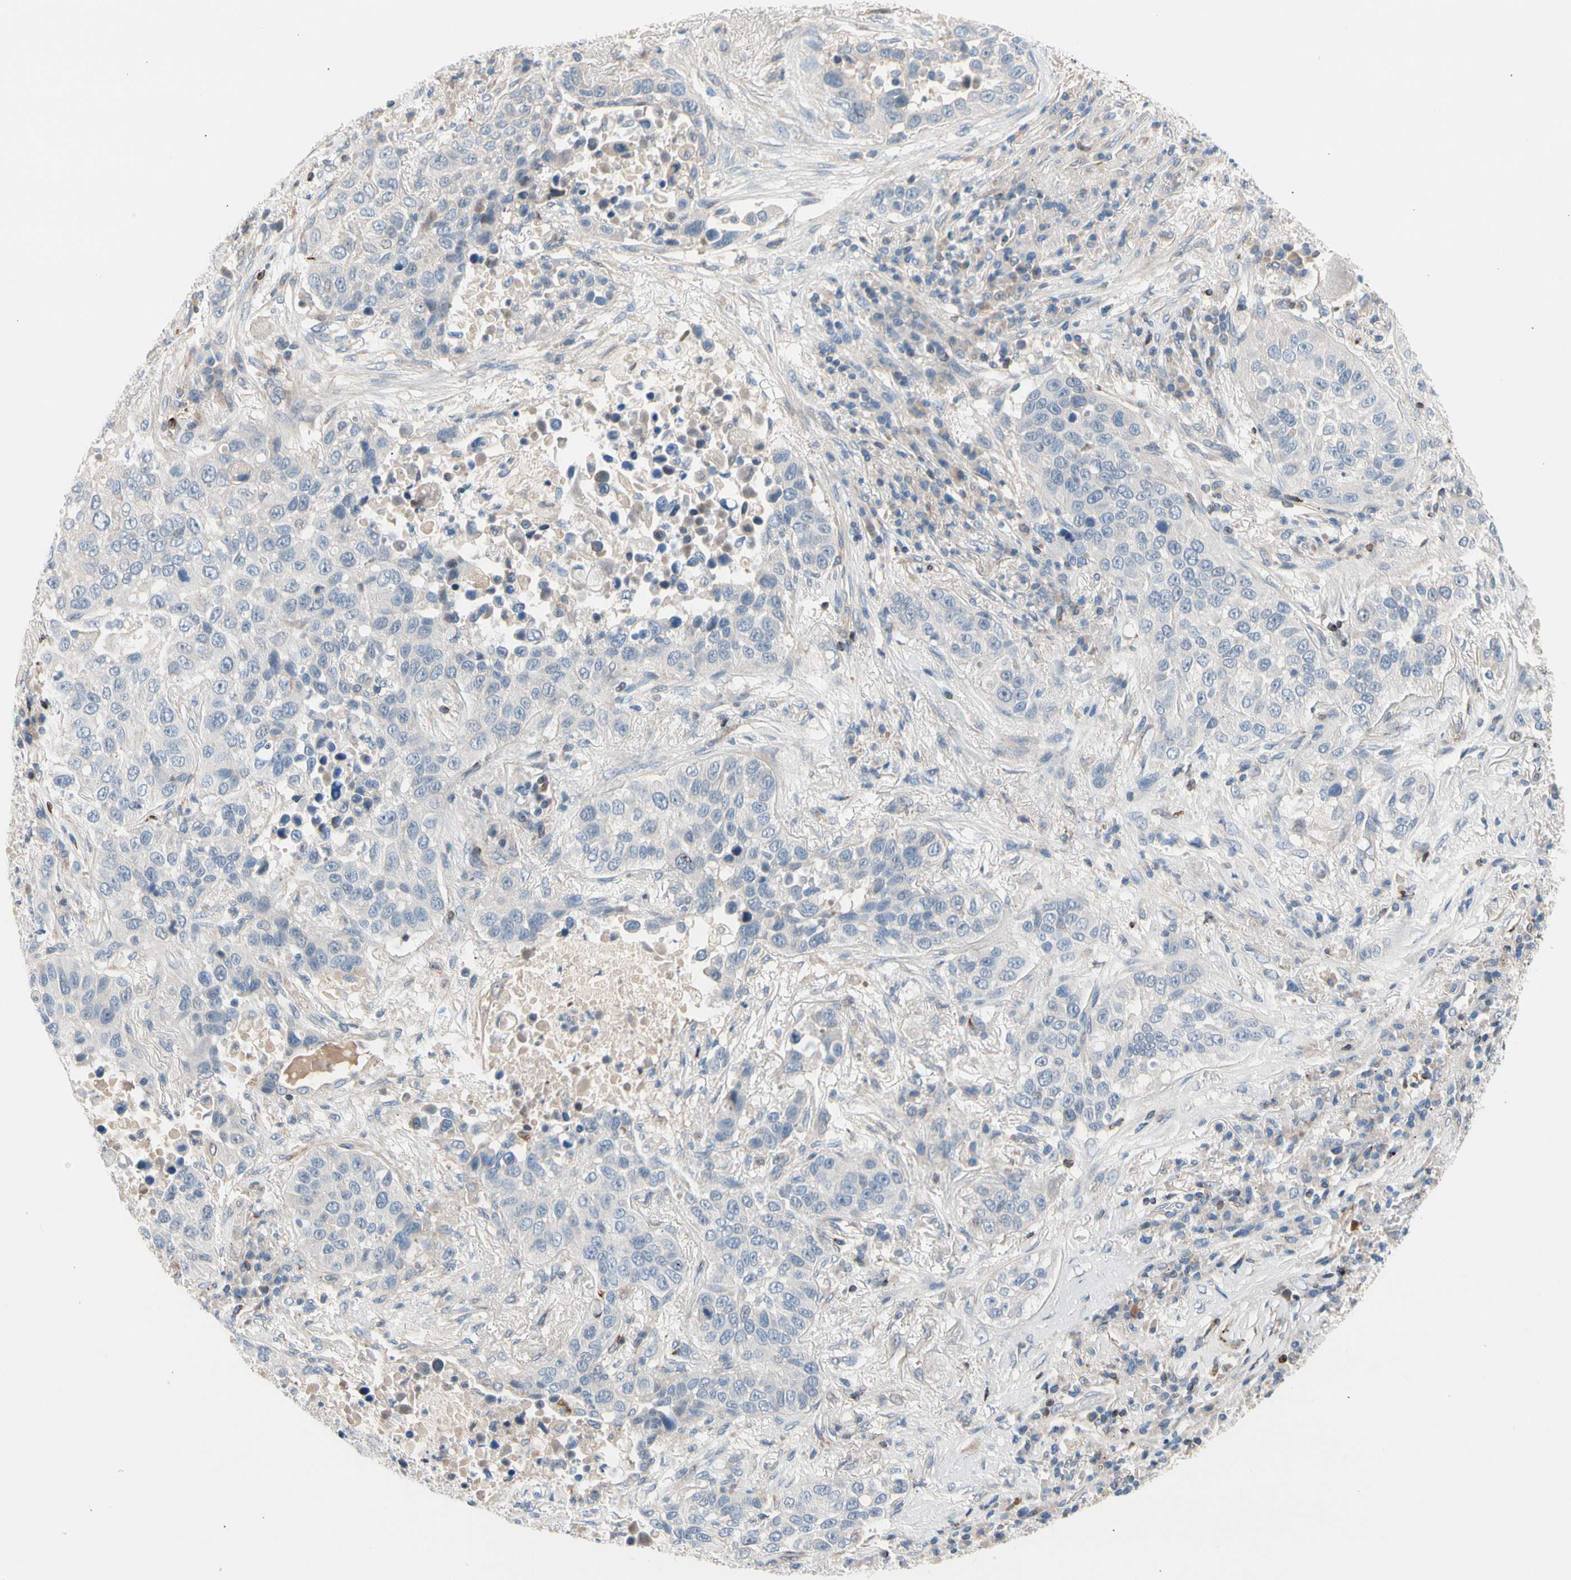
{"staining": {"intensity": "negative", "quantity": "none", "location": "none"}, "tissue": "lung cancer", "cell_type": "Tumor cells", "image_type": "cancer", "snomed": [{"axis": "morphology", "description": "Squamous cell carcinoma, NOS"}, {"axis": "topography", "description": "Lung"}], "caption": "A micrograph of lung cancer stained for a protein reveals no brown staining in tumor cells.", "gene": "MAP3K3", "patient": {"sex": "male", "age": 57}}